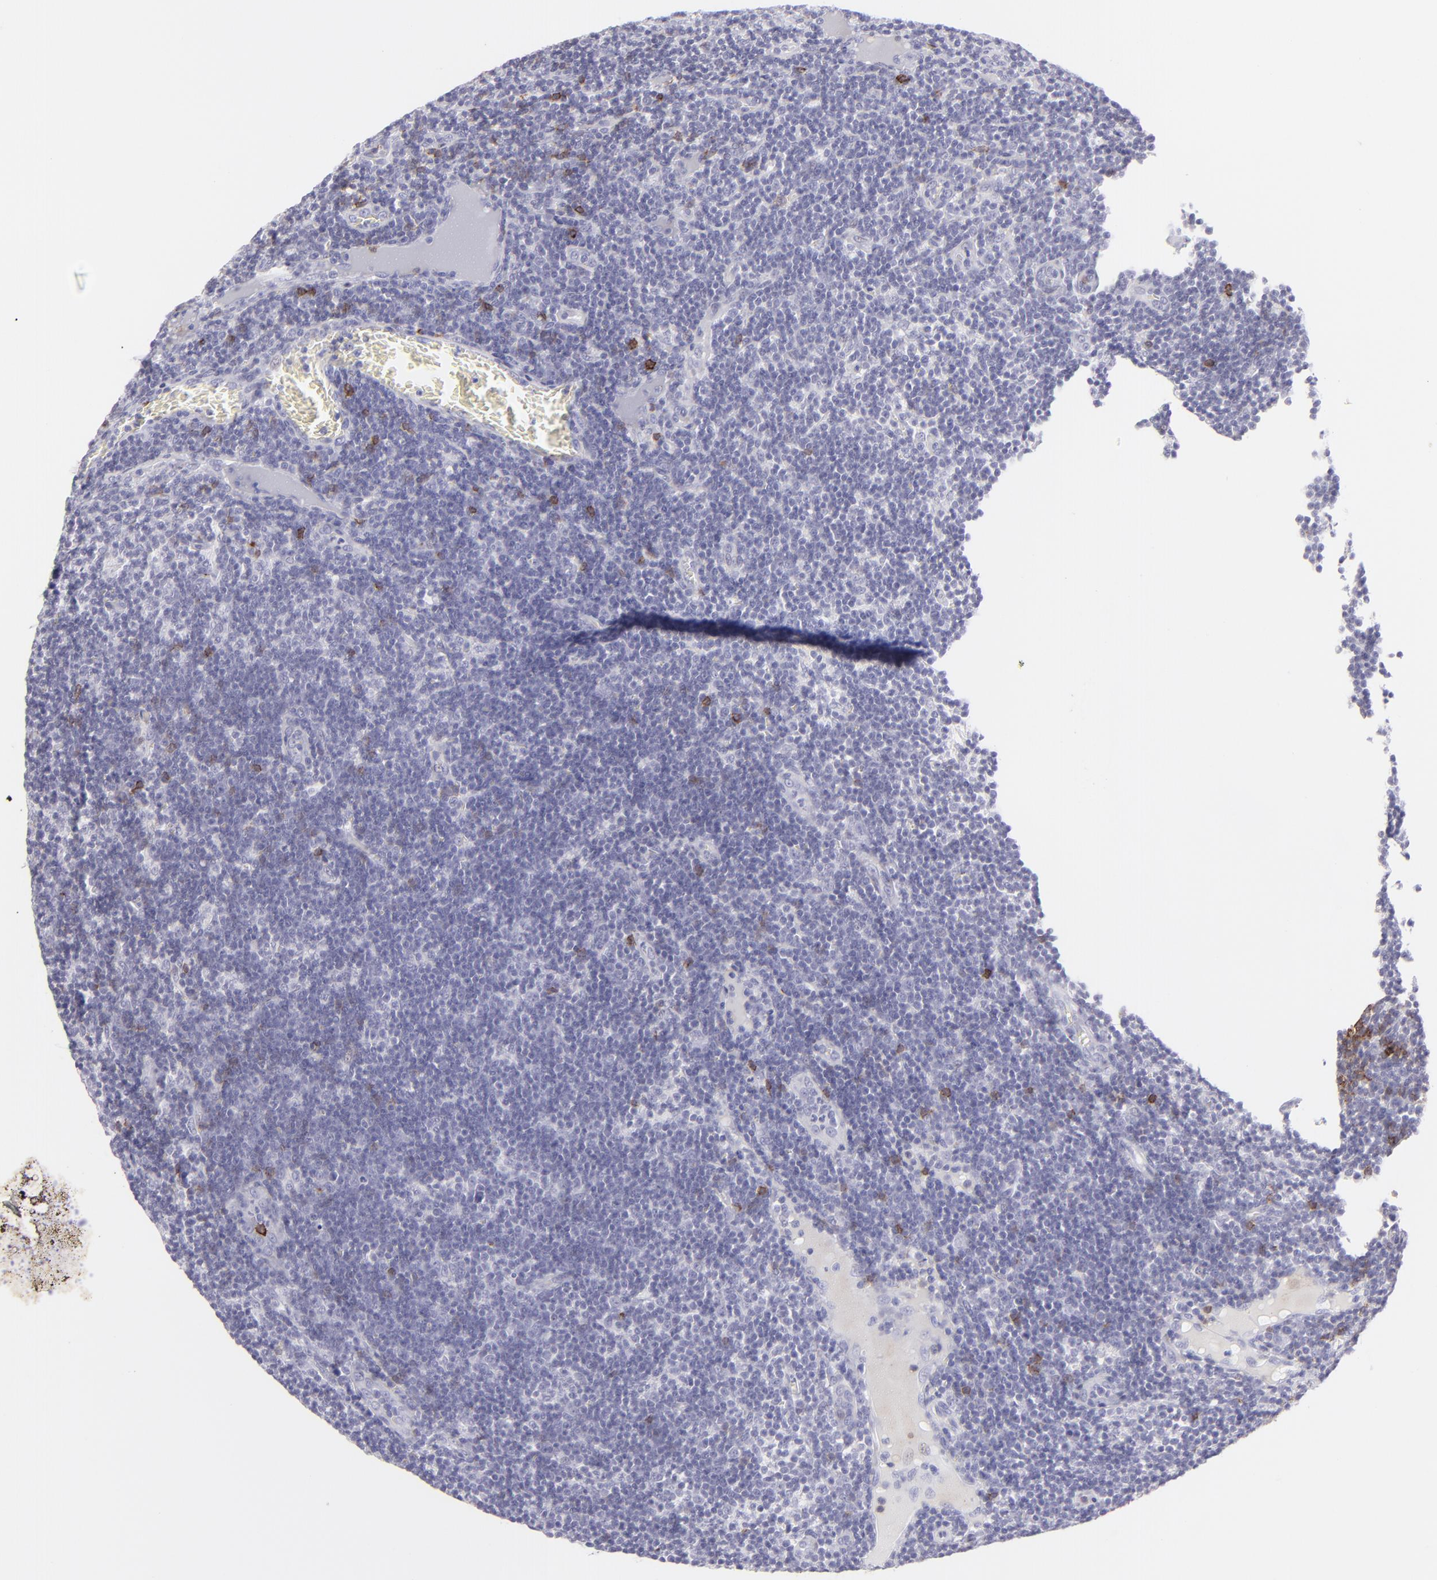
{"staining": {"intensity": "strong", "quantity": "25%-75%", "location": "cytoplasmic/membranous"}, "tissue": "lymph node", "cell_type": "Germinal center cells", "image_type": "normal", "snomed": [{"axis": "morphology", "description": "Normal tissue, NOS"}, {"axis": "morphology", "description": "Inflammation, NOS"}, {"axis": "topography", "description": "Lymph node"}, {"axis": "topography", "description": "Salivary gland"}], "caption": "Immunohistochemical staining of benign lymph node shows high levels of strong cytoplasmic/membranous positivity in approximately 25%-75% of germinal center cells.", "gene": "FCER2", "patient": {"sex": "male", "age": 3}}